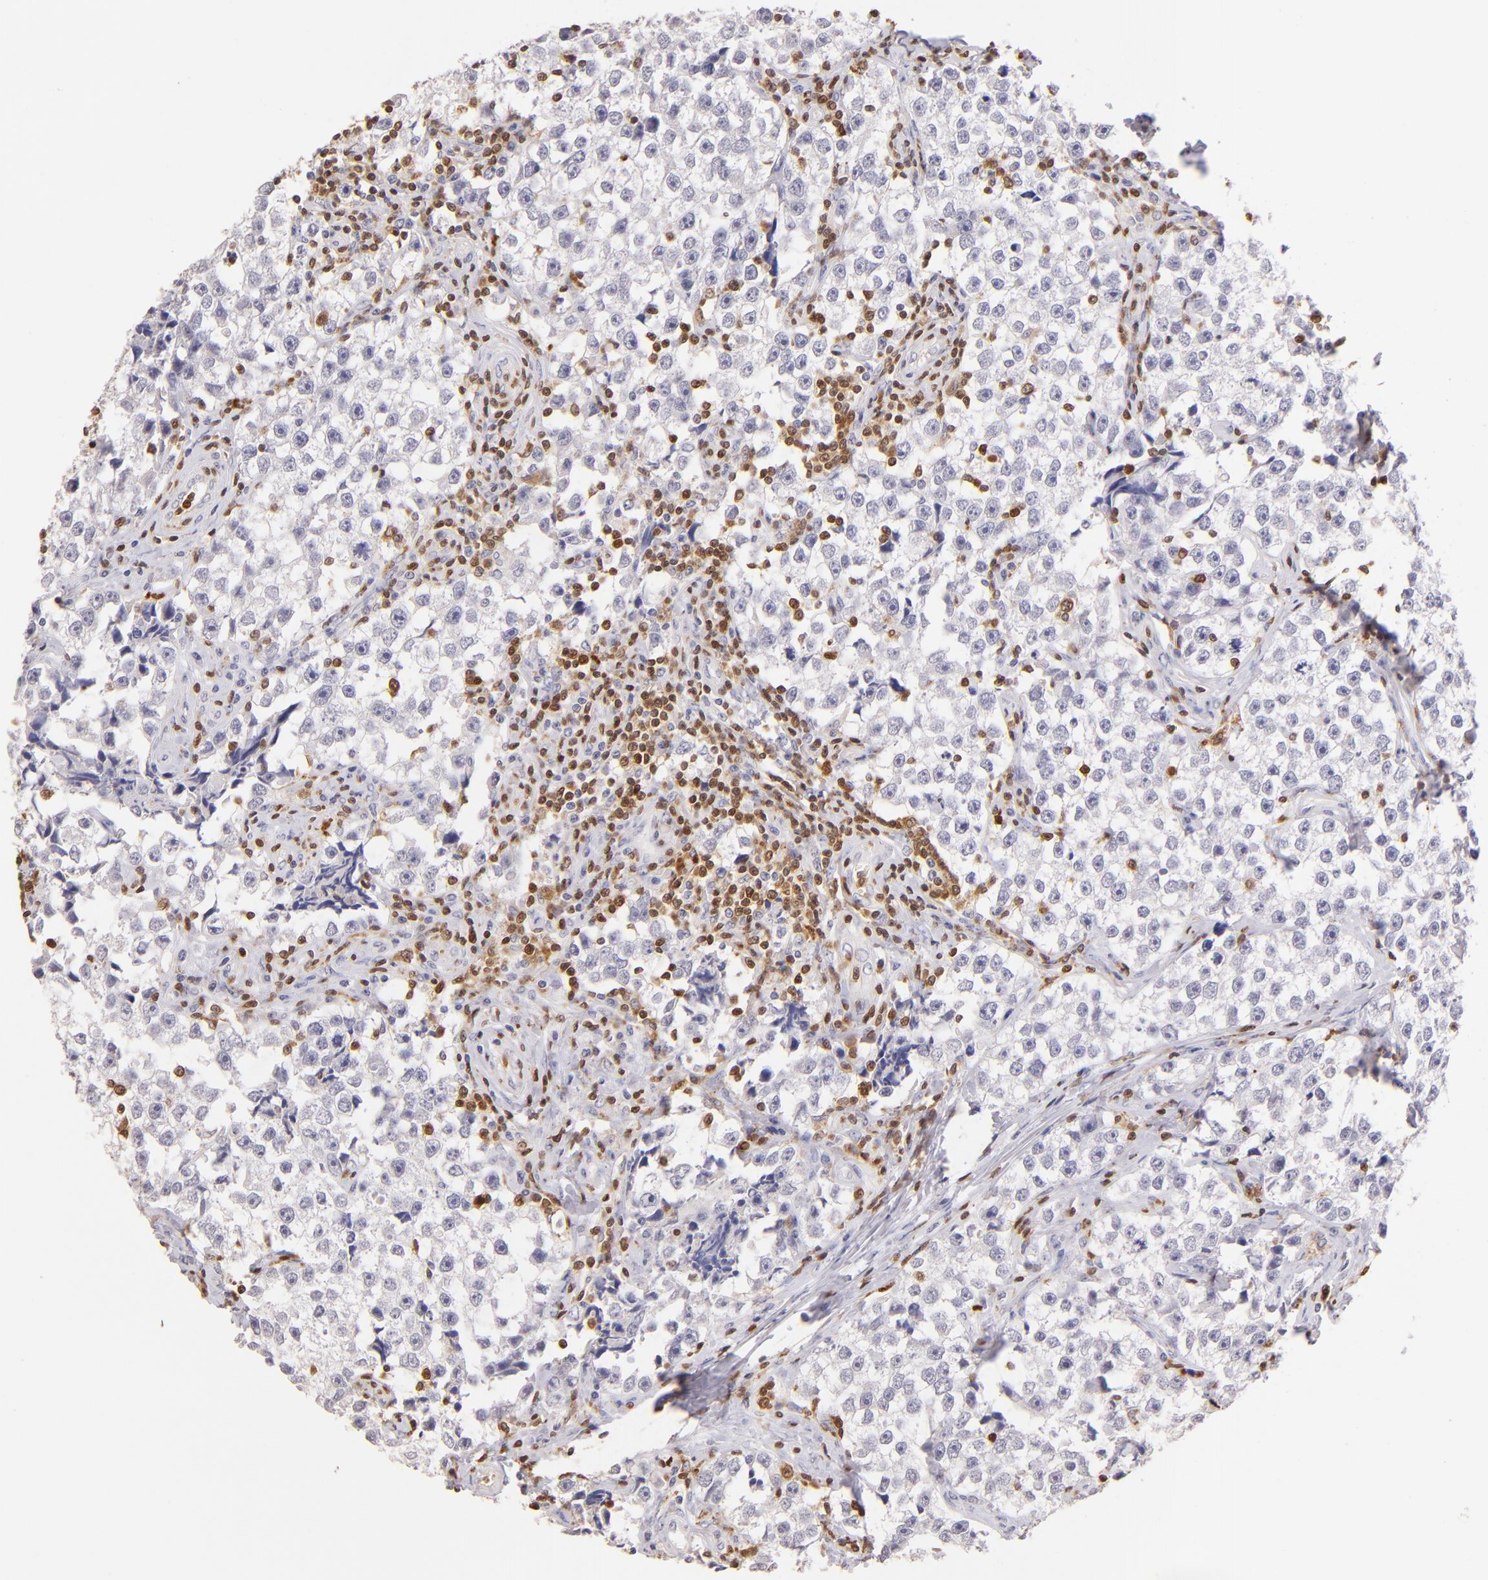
{"staining": {"intensity": "negative", "quantity": "none", "location": "none"}, "tissue": "testis cancer", "cell_type": "Tumor cells", "image_type": "cancer", "snomed": [{"axis": "morphology", "description": "Seminoma, NOS"}, {"axis": "topography", "description": "Testis"}], "caption": "High magnification brightfield microscopy of testis seminoma stained with DAB (3,3'-diaminobenzidine) (brown) and counterstained with hematoxylin (blue): tumor cells show no significant staining.", "gene": "ZAP70", "patient": {"sex": "male", "age": 32}}